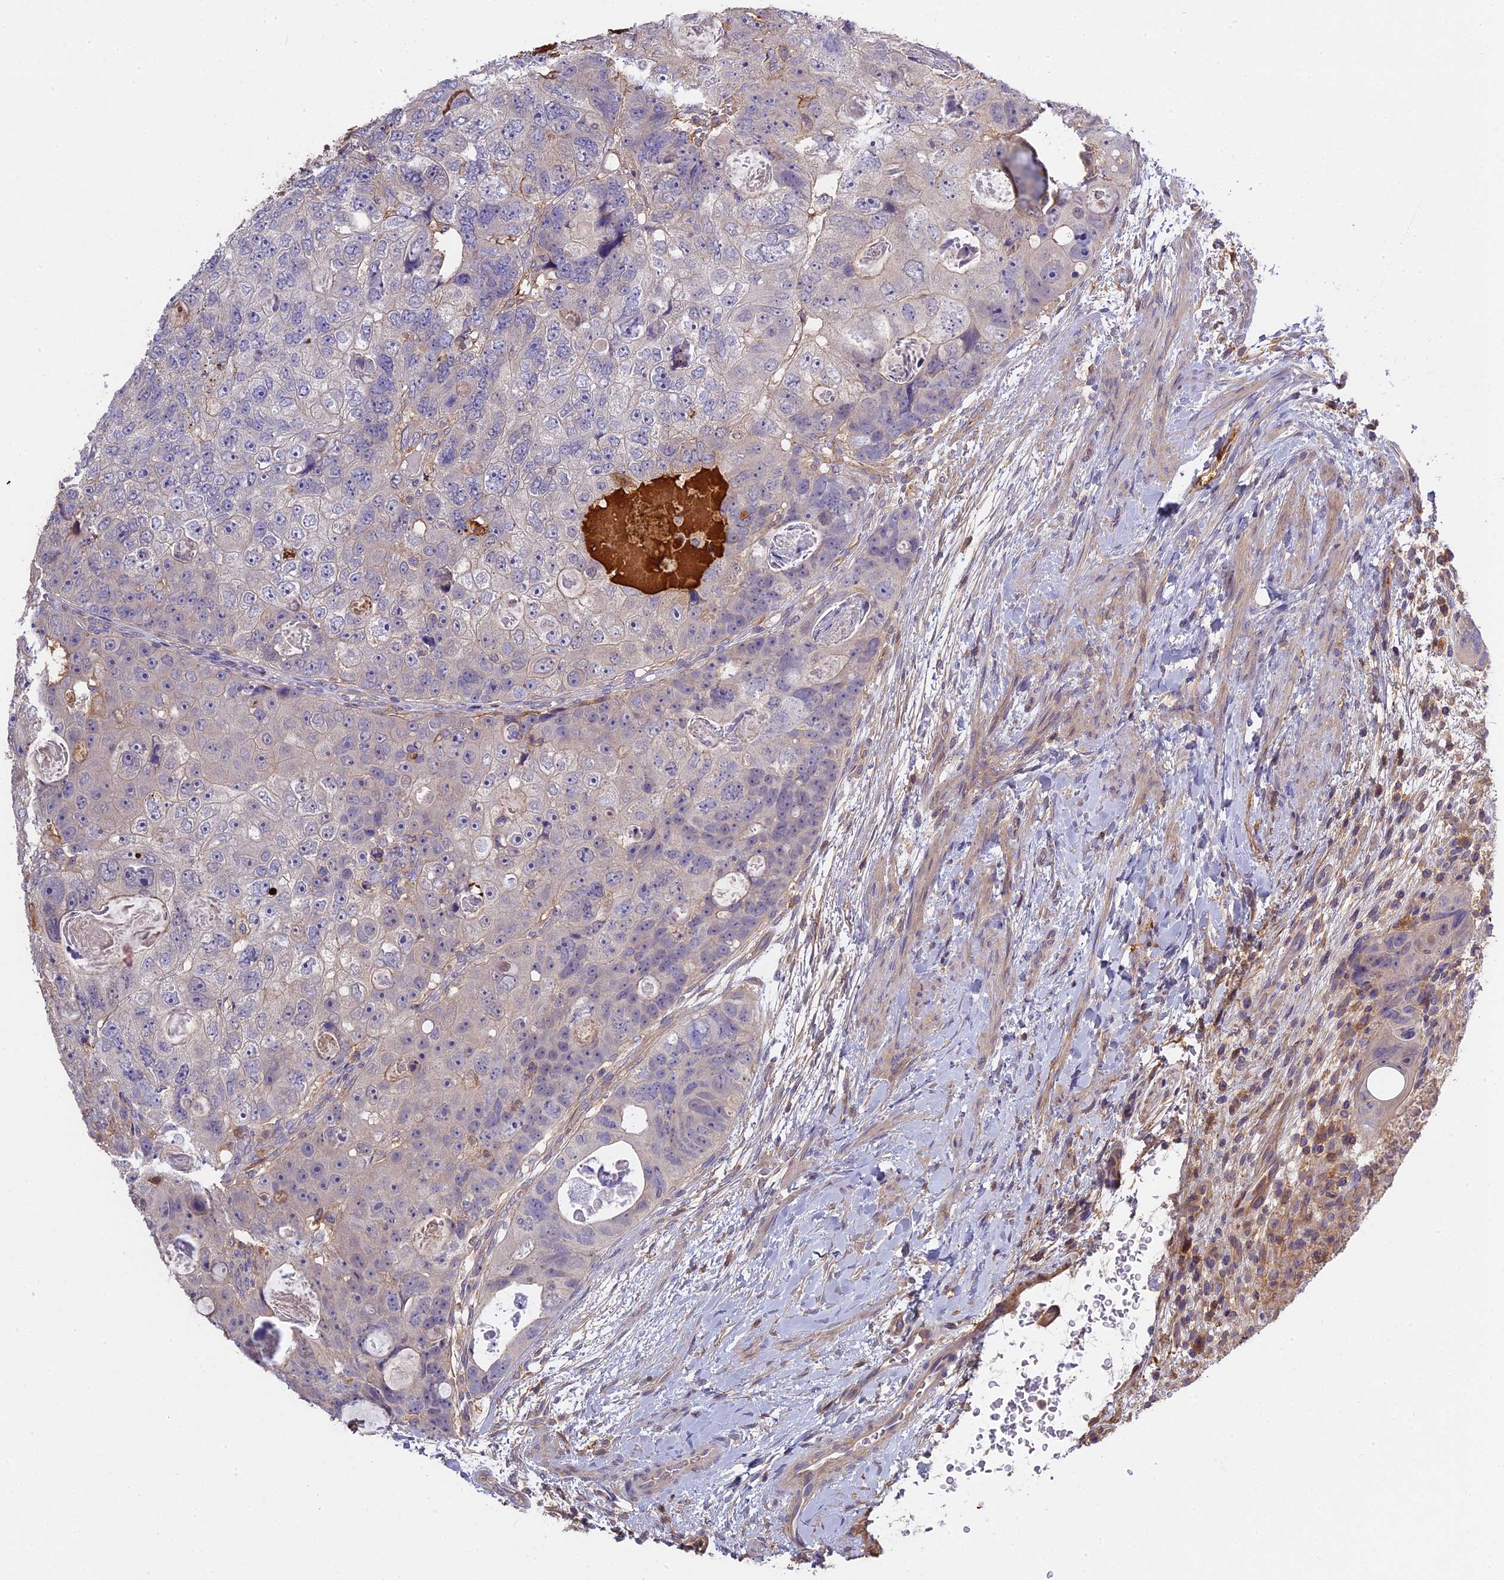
{"staining": {"intensity": "weak", "quantity": "<25%", "location": "cytoplasmic/membranous"}, "tissue": "colorectal cancer", "cell_type": "Tumor cells", "image_type": "cancer", "snomed": [{"axis": "morphology", "description": "Adenocarcinoma, NOS"}, {"axis": "topography", "description": "Rectum"}], "caption": "DAB immunohistochemical staining of colorectal adenocarcinoma shows no significant positivity in tumor cells.", "gene": "CFAP119", "patient": {"sex": "male", "age": 59}}